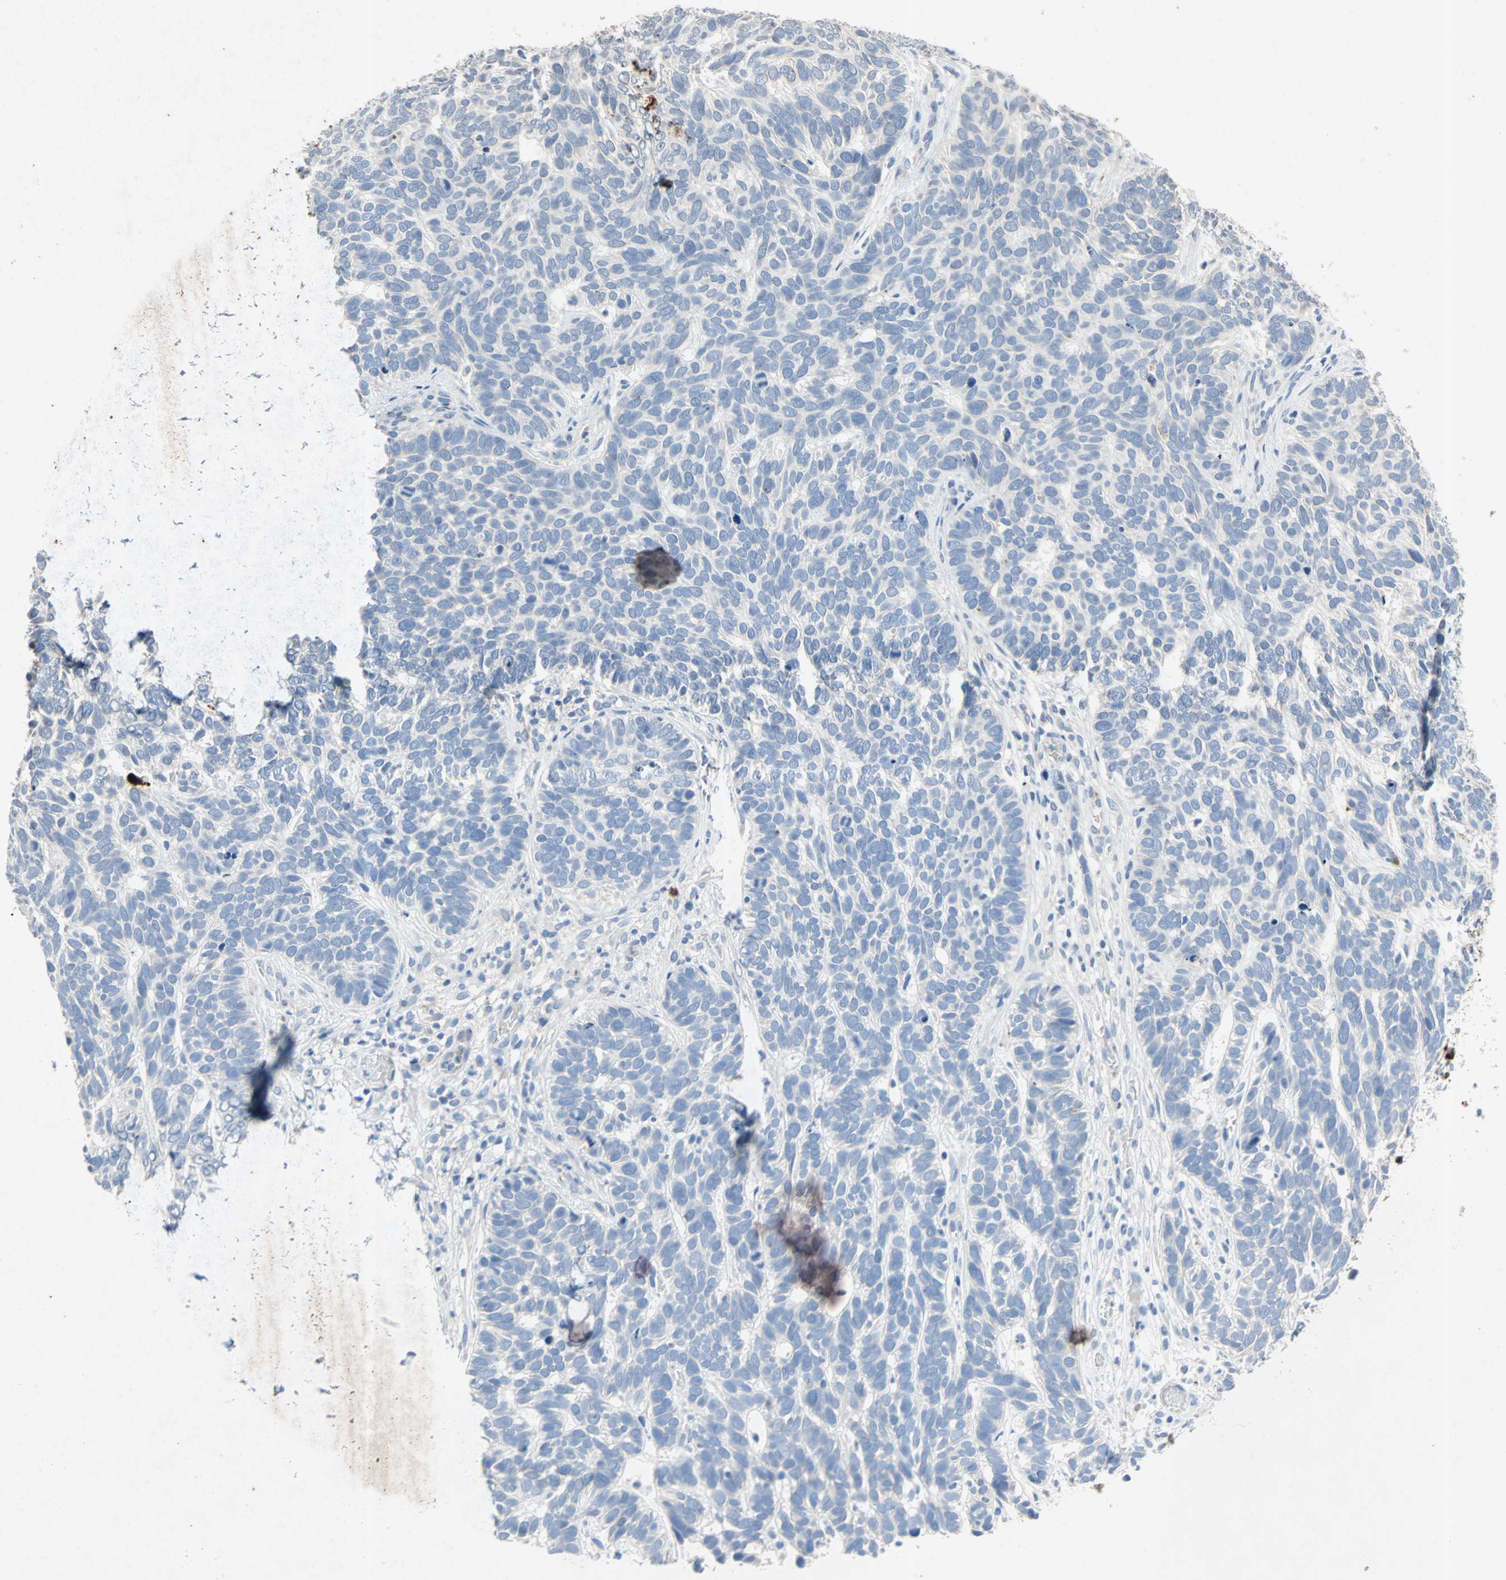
{"staining": {"intensity": "negative", "quantity": "none", "location": "none"}, "tissue": "skin cancer", "cell_type": "Tumor cells", "image_type": "cancer", "snomed": [{"axis": "morphology", "description": "Basal cell carcinoma"}, {"axis": "topography", "description": "Skin"}], "caption": "A photomicrograph of human skin basal cell carcinoma is negative for staining in tumor cells. The staining was performed using DAB to visualize the protein expression in brown, while the nuclei were stained in blue with hematoxylin (Magnification: 20x).", "gene": "PCDHB2", "patient": {"sex": "male", "age": 87}}